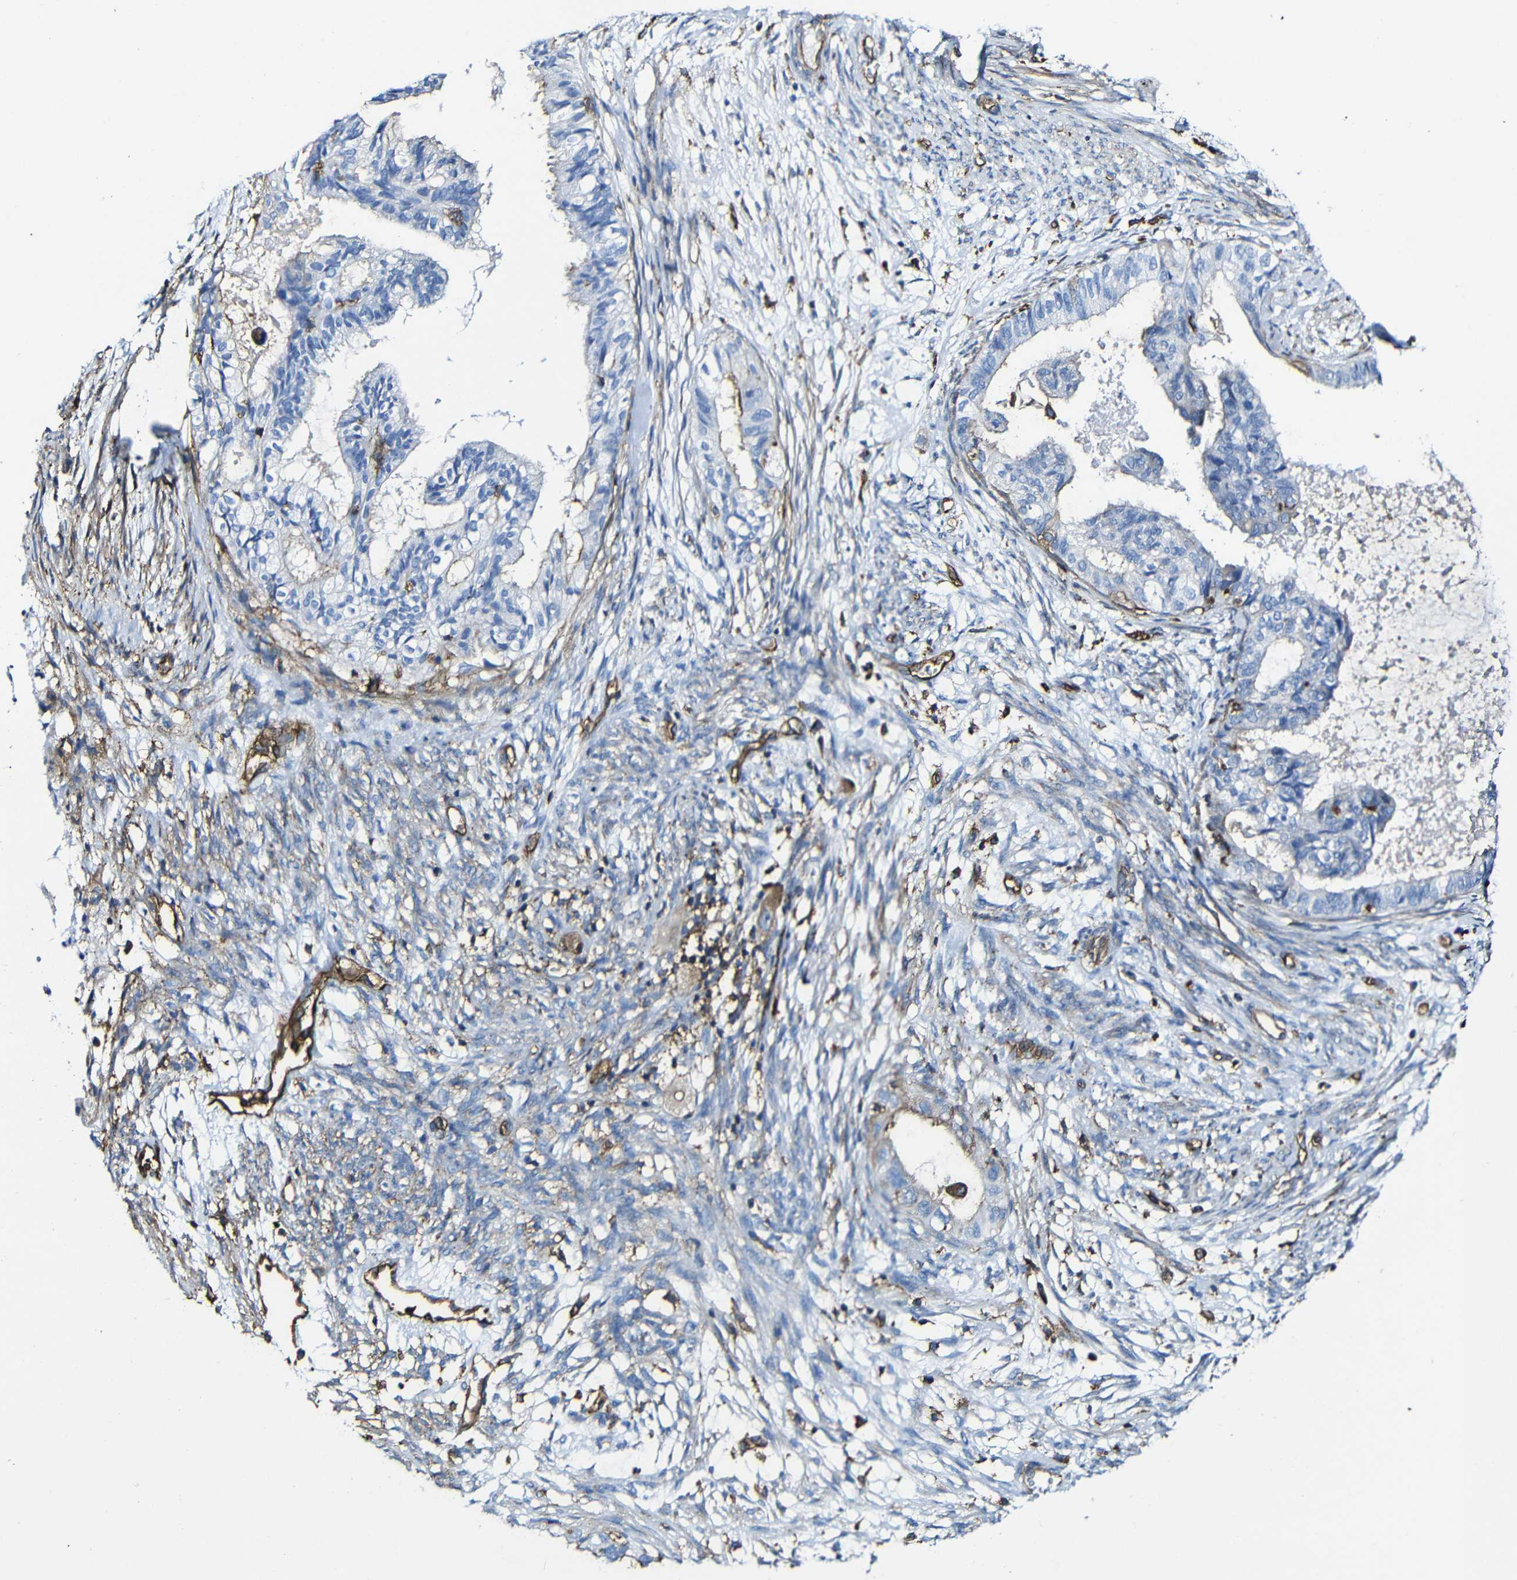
{"staining": {"intensity": "negative", "quantity": "none", "location": "none"}, "tissue": "cervical cancer", "cell_type": "Tumor cells", "image_type": "cancer", "snomed": [{"axis": "morphology", "description": "Normal tissue, NOS"}, {"axis": "morphology", "description": "Adenocarcinoma, NOS"}, {"axis": "topography", "description": "Cervix"}, {"axis": "topography", "description": "Endometrium"}], "caption": "Tumor cells show no significant staining in cervical cancer (adenocarcinoma).", "gene": "MSN", "patient": {"sex": "female", "age": 86}}